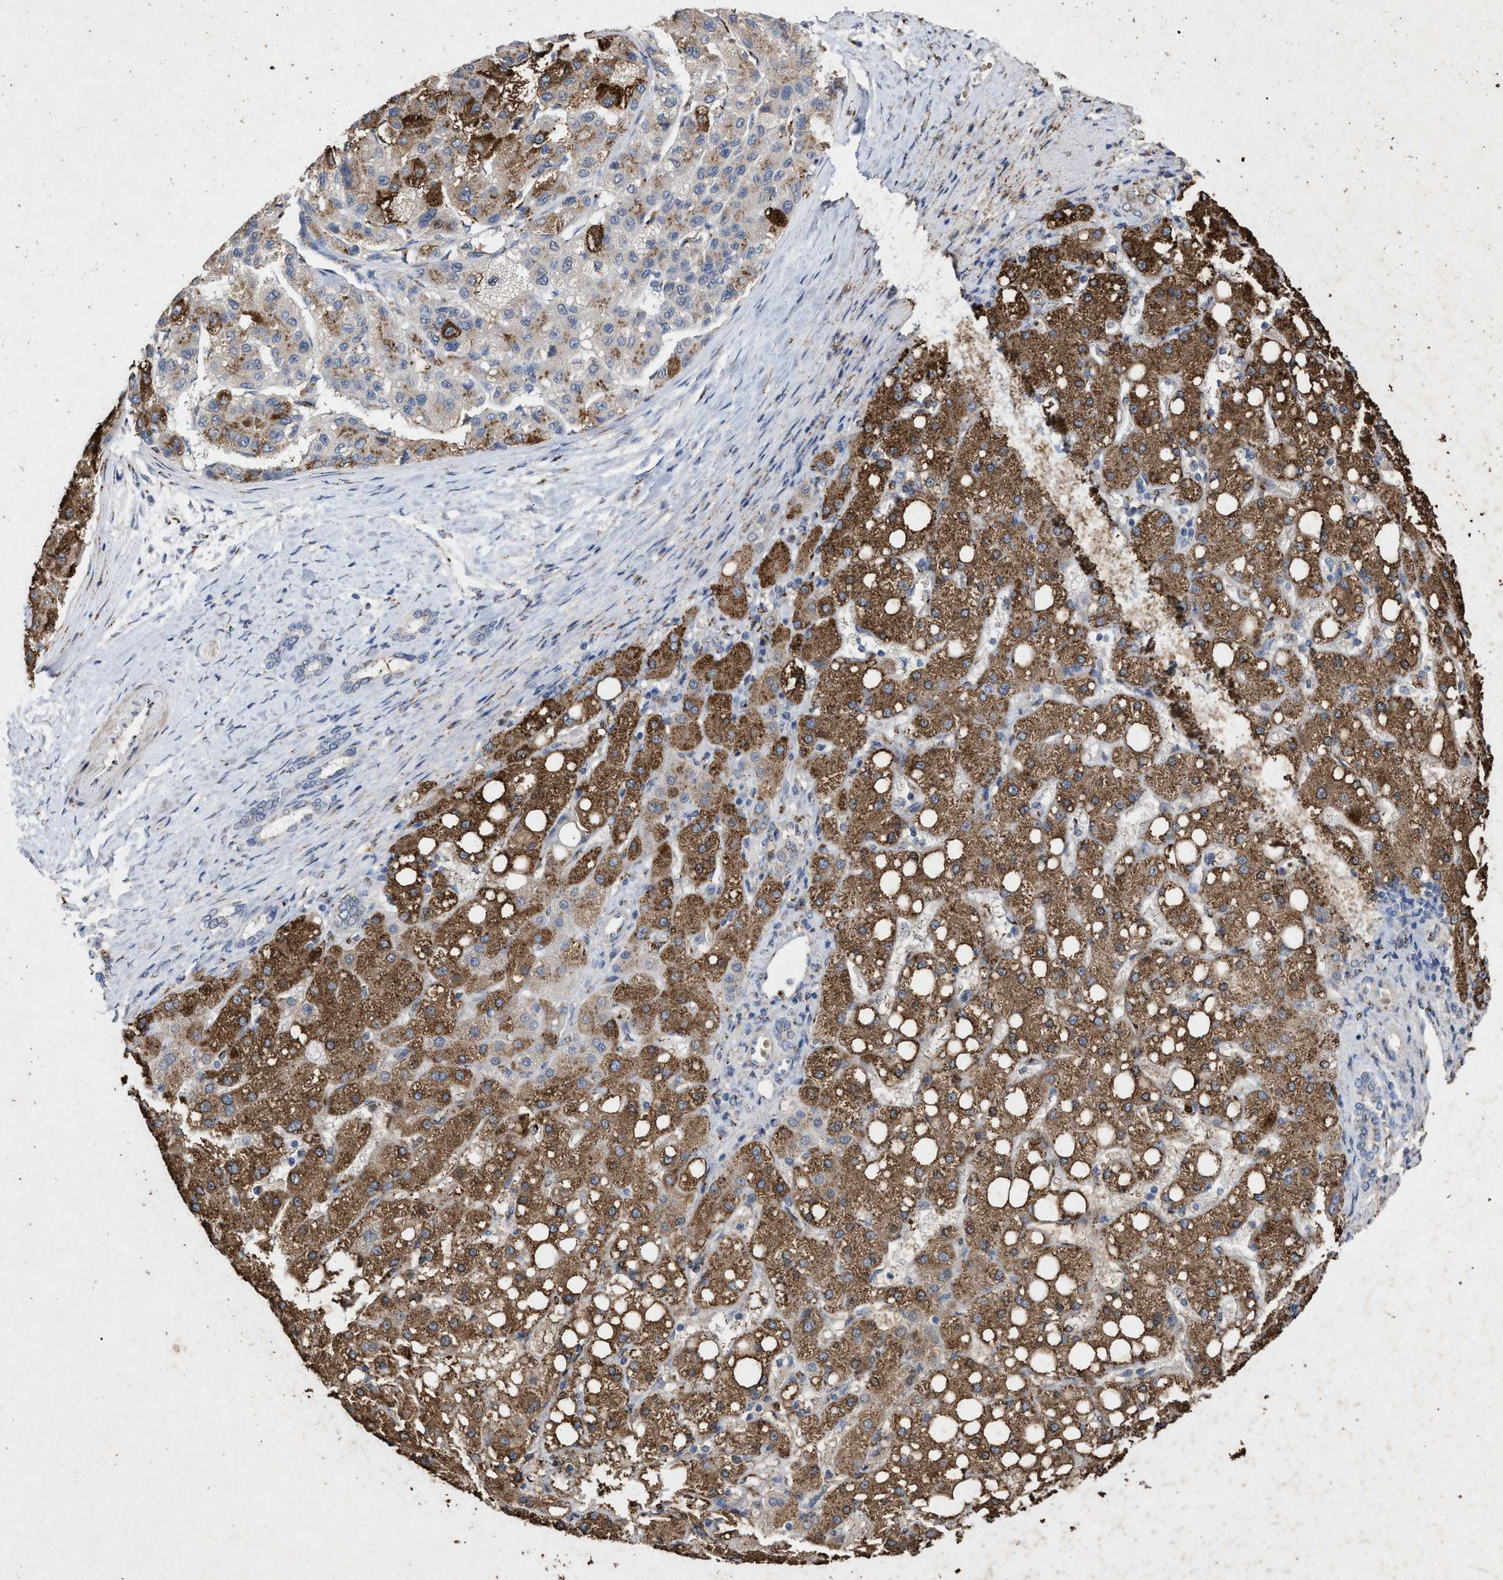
{"staining": {"intensity": "moderate", "quantity": ">75%", "location": "cytoplasmic/membranous"}, "tissue": "liver cancer", "cell_type": "Tumor cells", "image_type": "cancer", "snomed": [{"axis": "morphology", "description": "Carcinoma, Hepatocellular, NOS"}, {"axis": "topography", "description": "Liver"}], "caption": "About >75% of tumor cells in liver cancer (hepatocellular carcinoma) display moderate cytoplasmic/membranous protein positivity as visualized by brown immunohistochemical staining.", "gene": "MAN2A1", "patient": {"sex": "male", "age": 80}}